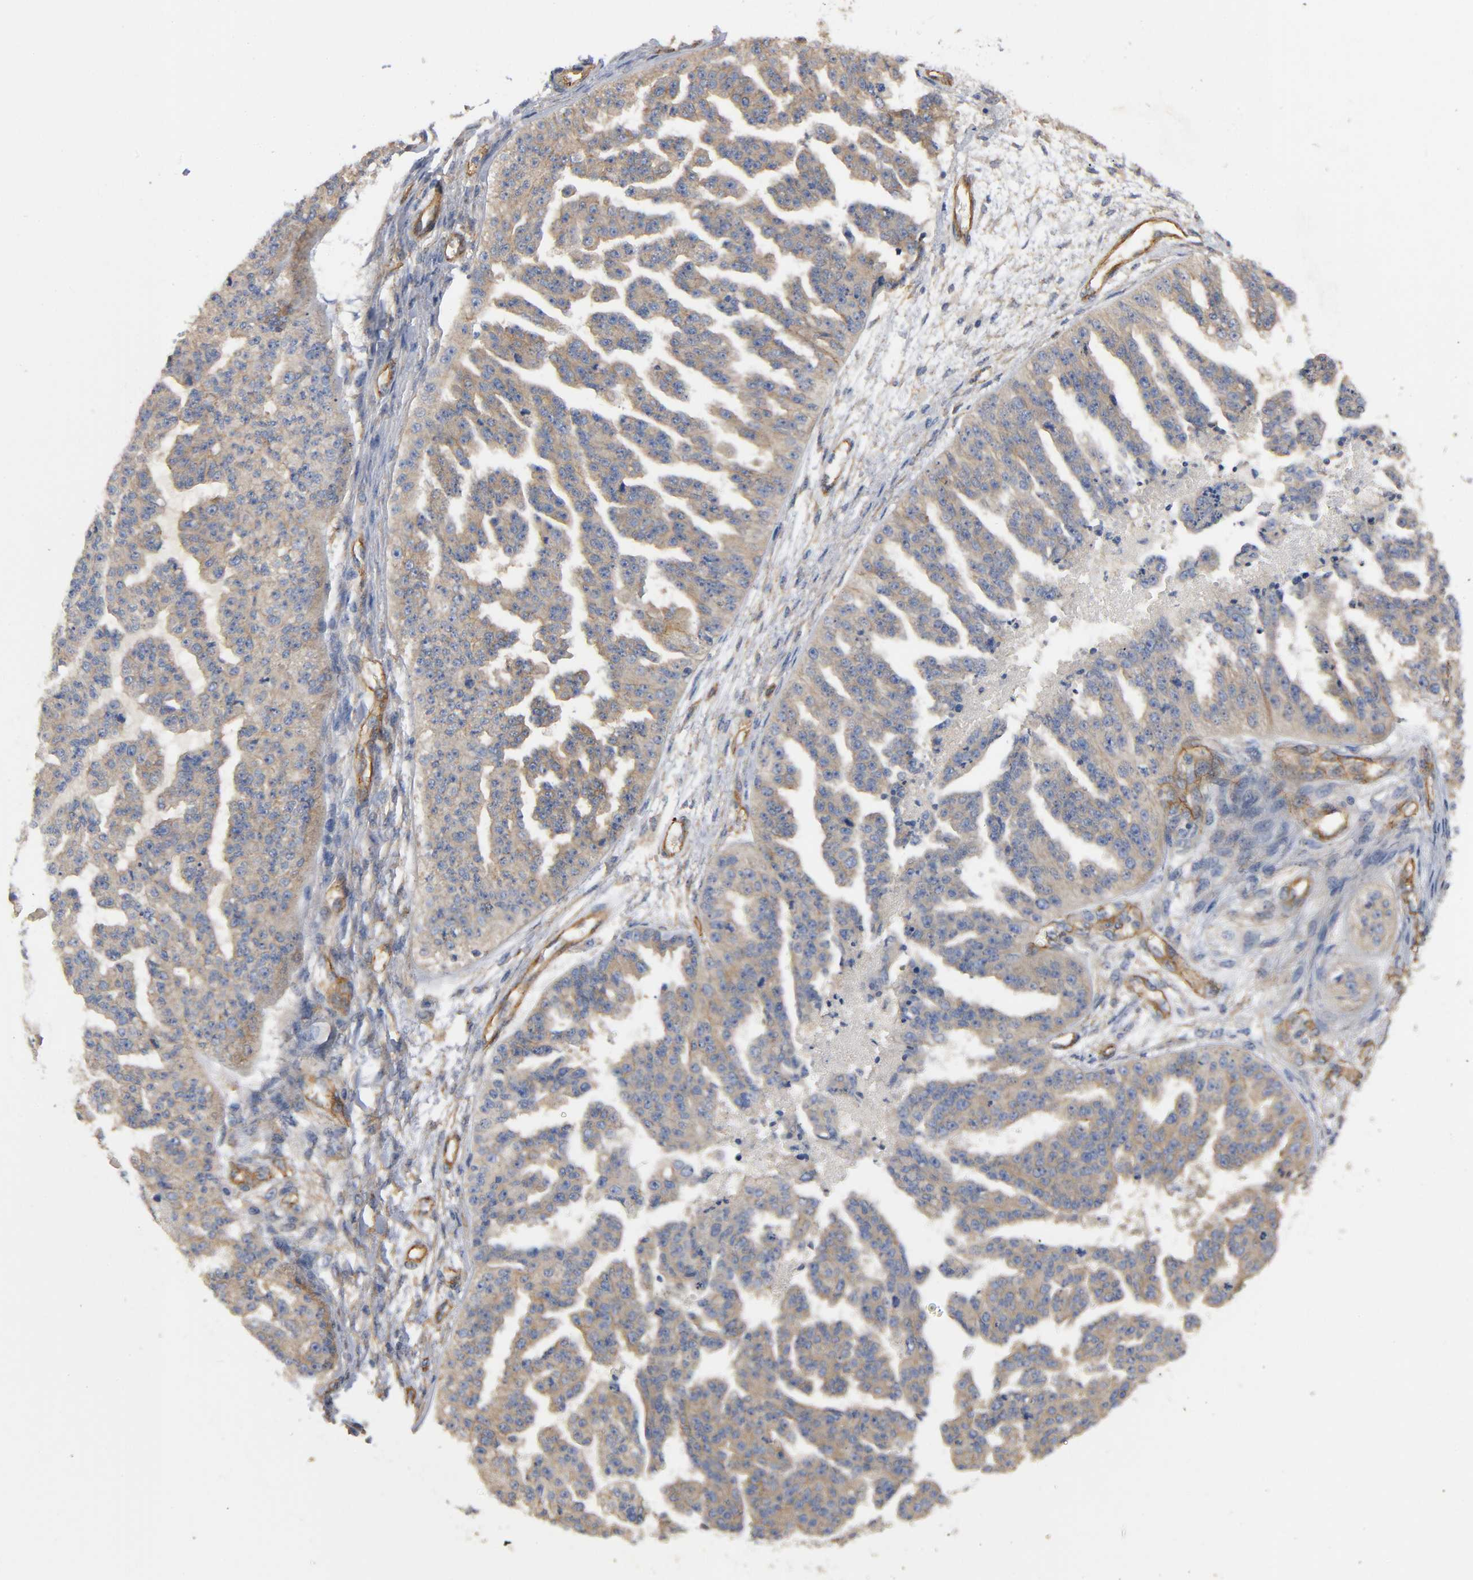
{"staining": {"intensity": "weak", "quantity": ">75%", "location": "cytoplasmic/membranous"}, "tissue": "ovarian cancer", "cell_type": "Tumor cells", "image_type": "cancer", "snomed": [{"axis": "morphology", "description": "Cystadenocarcinoma, serous, NOS"}, {"axis": "topography", "description": "Ovary"}], "caption": "A high-resolution image shows immunohistochemistry (IHC) staining of serous cystadenocarcinoma (ovarian), which shows weak cytoplasmic/membranous expression in approximately >75% of tumor cells. The staining was performed using DAB (3,3'-diaminobenzidine) to visualize the protein expression in brown, while the nuclei were stained in blue with hematoxylin (Magnification: 20x).", "gene": "MARS1", "patient": {"sex": "female", "age": 58}}